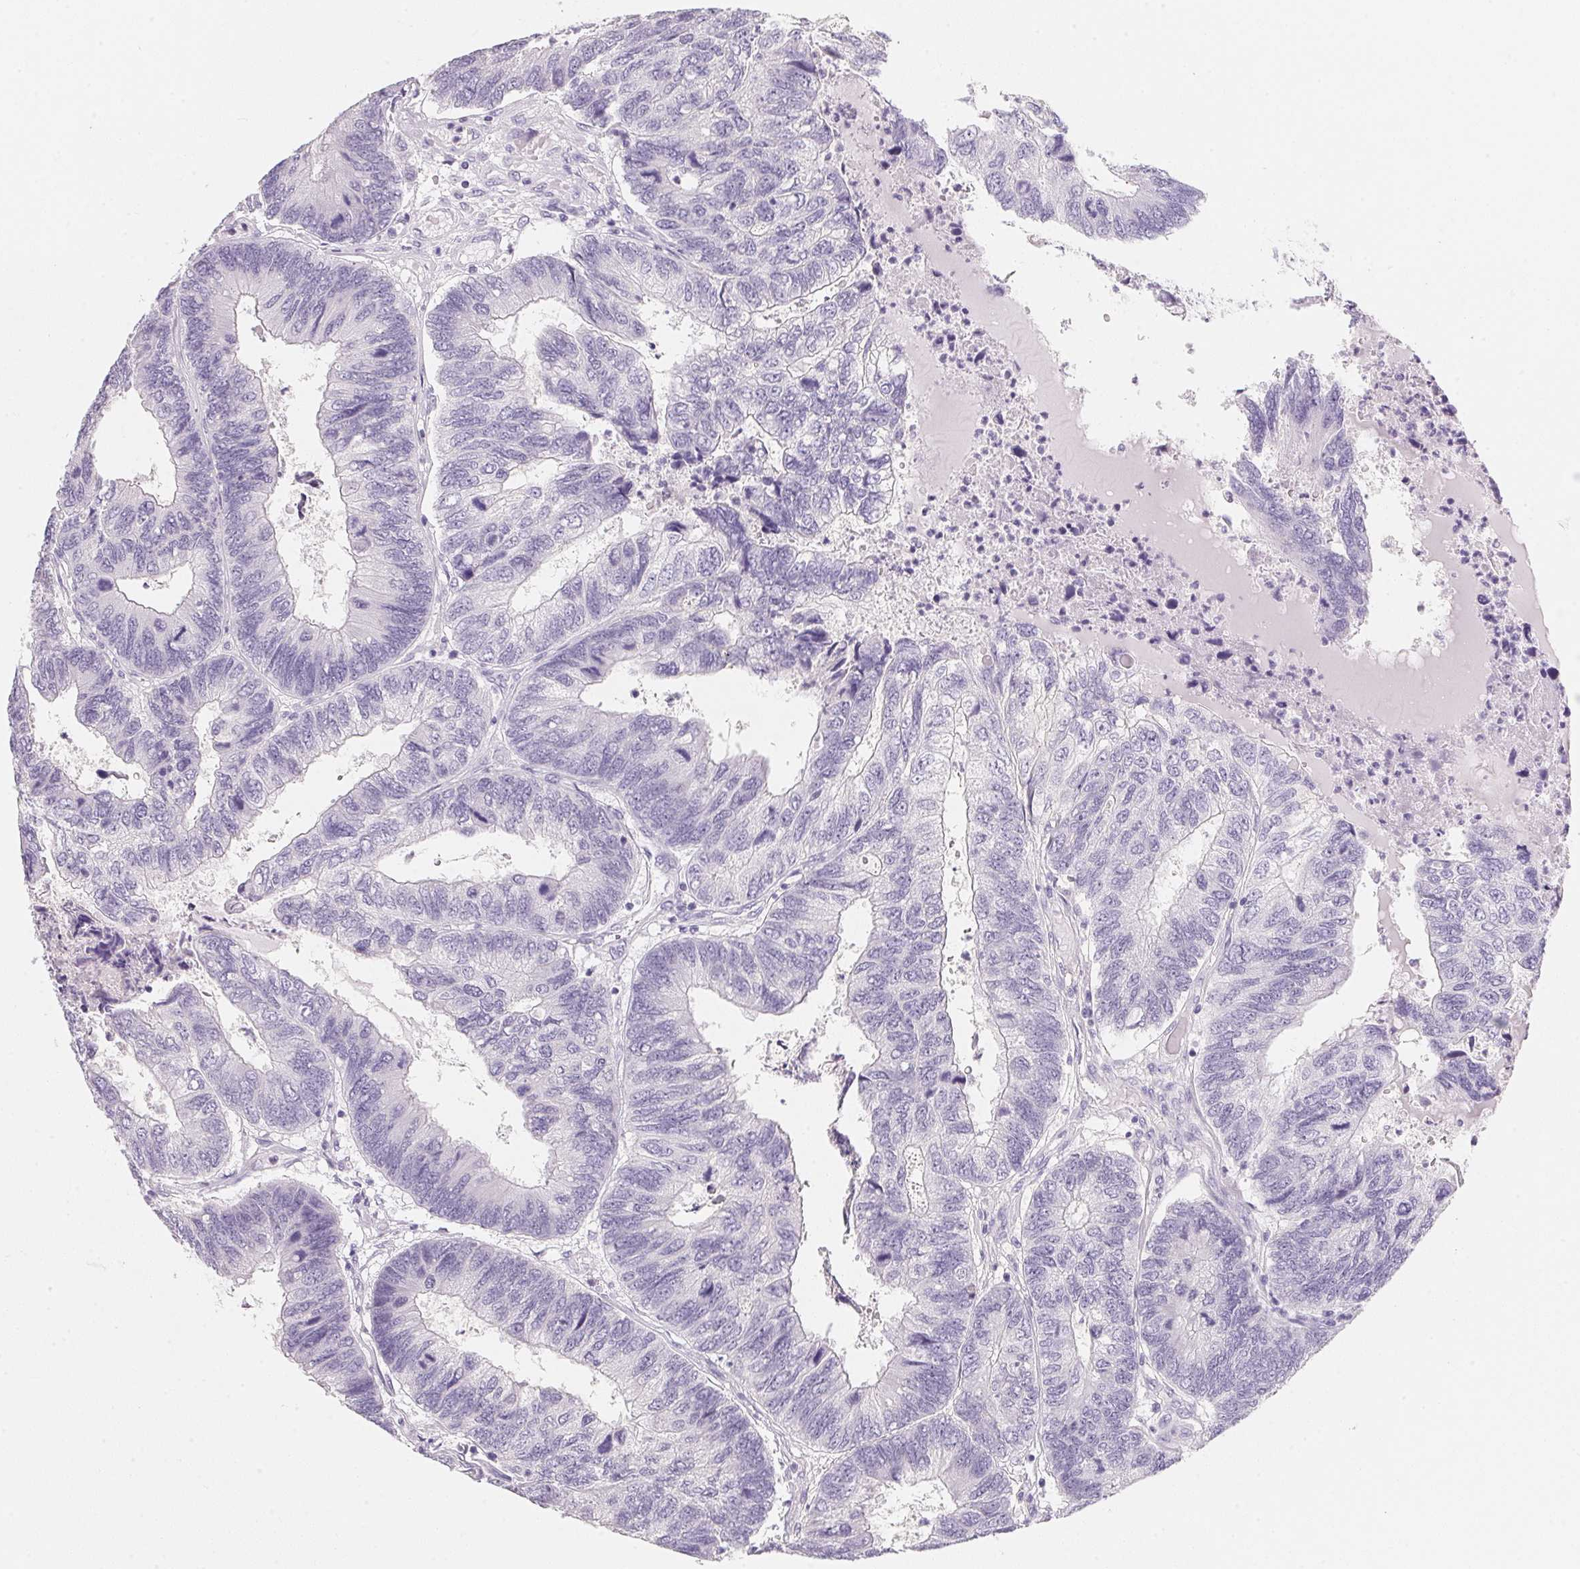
{"staining": {"intensity": "negative", "quantity": "none", "location": "none"}, "tissue": "colorectal cancer", "cell_type": "Tumor cells", "image_type": "cancer", "snomed": [{"axis": "morphology", "description": "Adenocarcinoma, NOS"}, {"axis": "topography", "description": "Colon"}], "caption": "Tumor cells are negative for brown protein staining in colorectal cancer (adenocarcinoma).", "gene": "ACP3", "patient": {"sex": "female", "age": 67}}